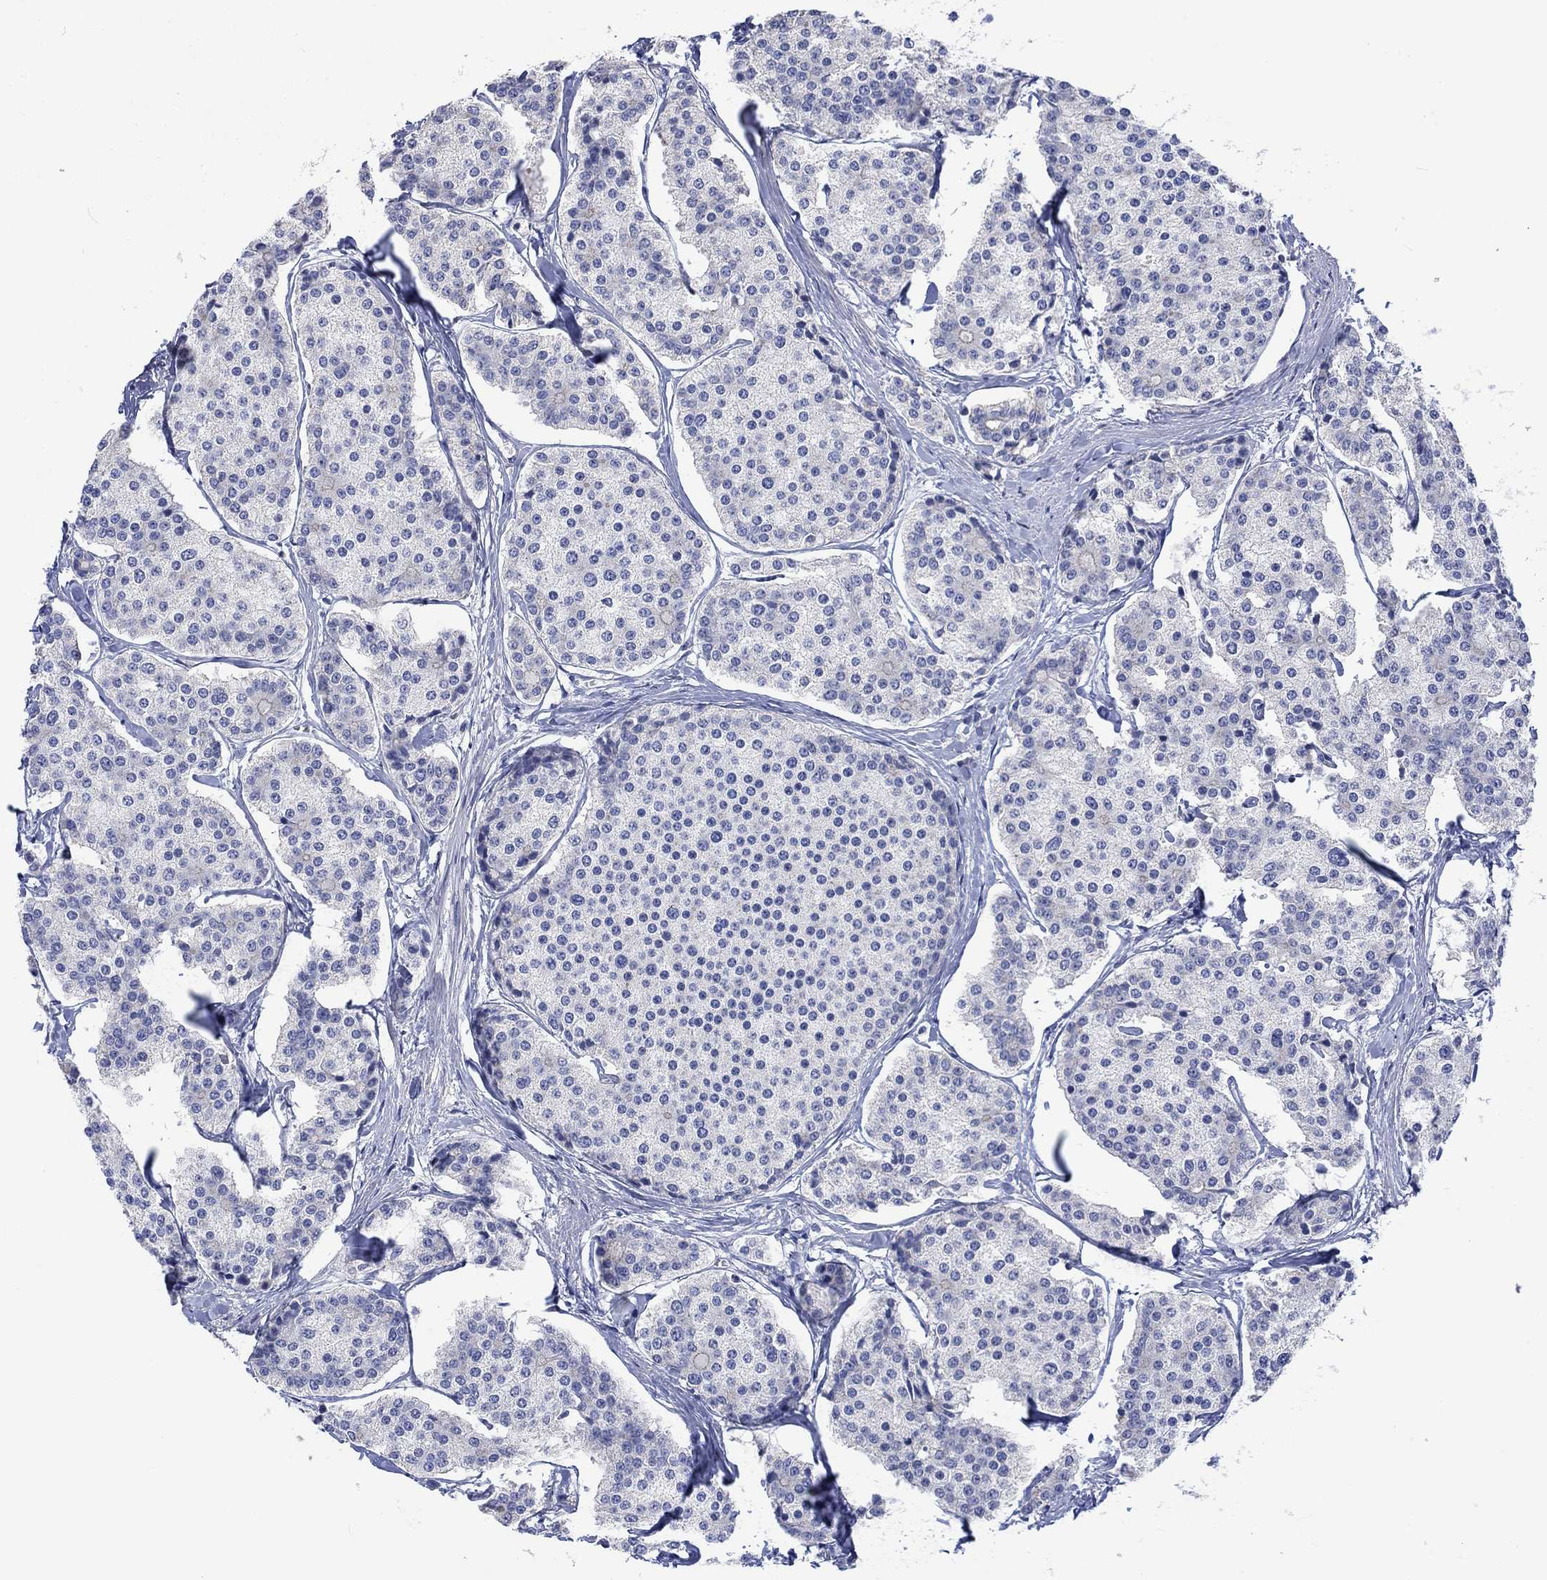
{"staining": {"intensity": "negative", "quantity": "none", "location": "none"}, "tissue": "carcinoid", "cell_type": "Tumor cells", "image_type": "cancer", "snomed": [{"axis": "morphology", "description": "Carcinoid, malignant, NOS"}, {"axis": "topography", "description": "Small intestine"}], "caption": "IHC histopathology image of neoplastic tissue: human carcinoid (malignant) stained with DAB shows no significant protein positivity in tumor cells.", "gene": "AGRP", "patient": {"sex": "female", "age": 65}}